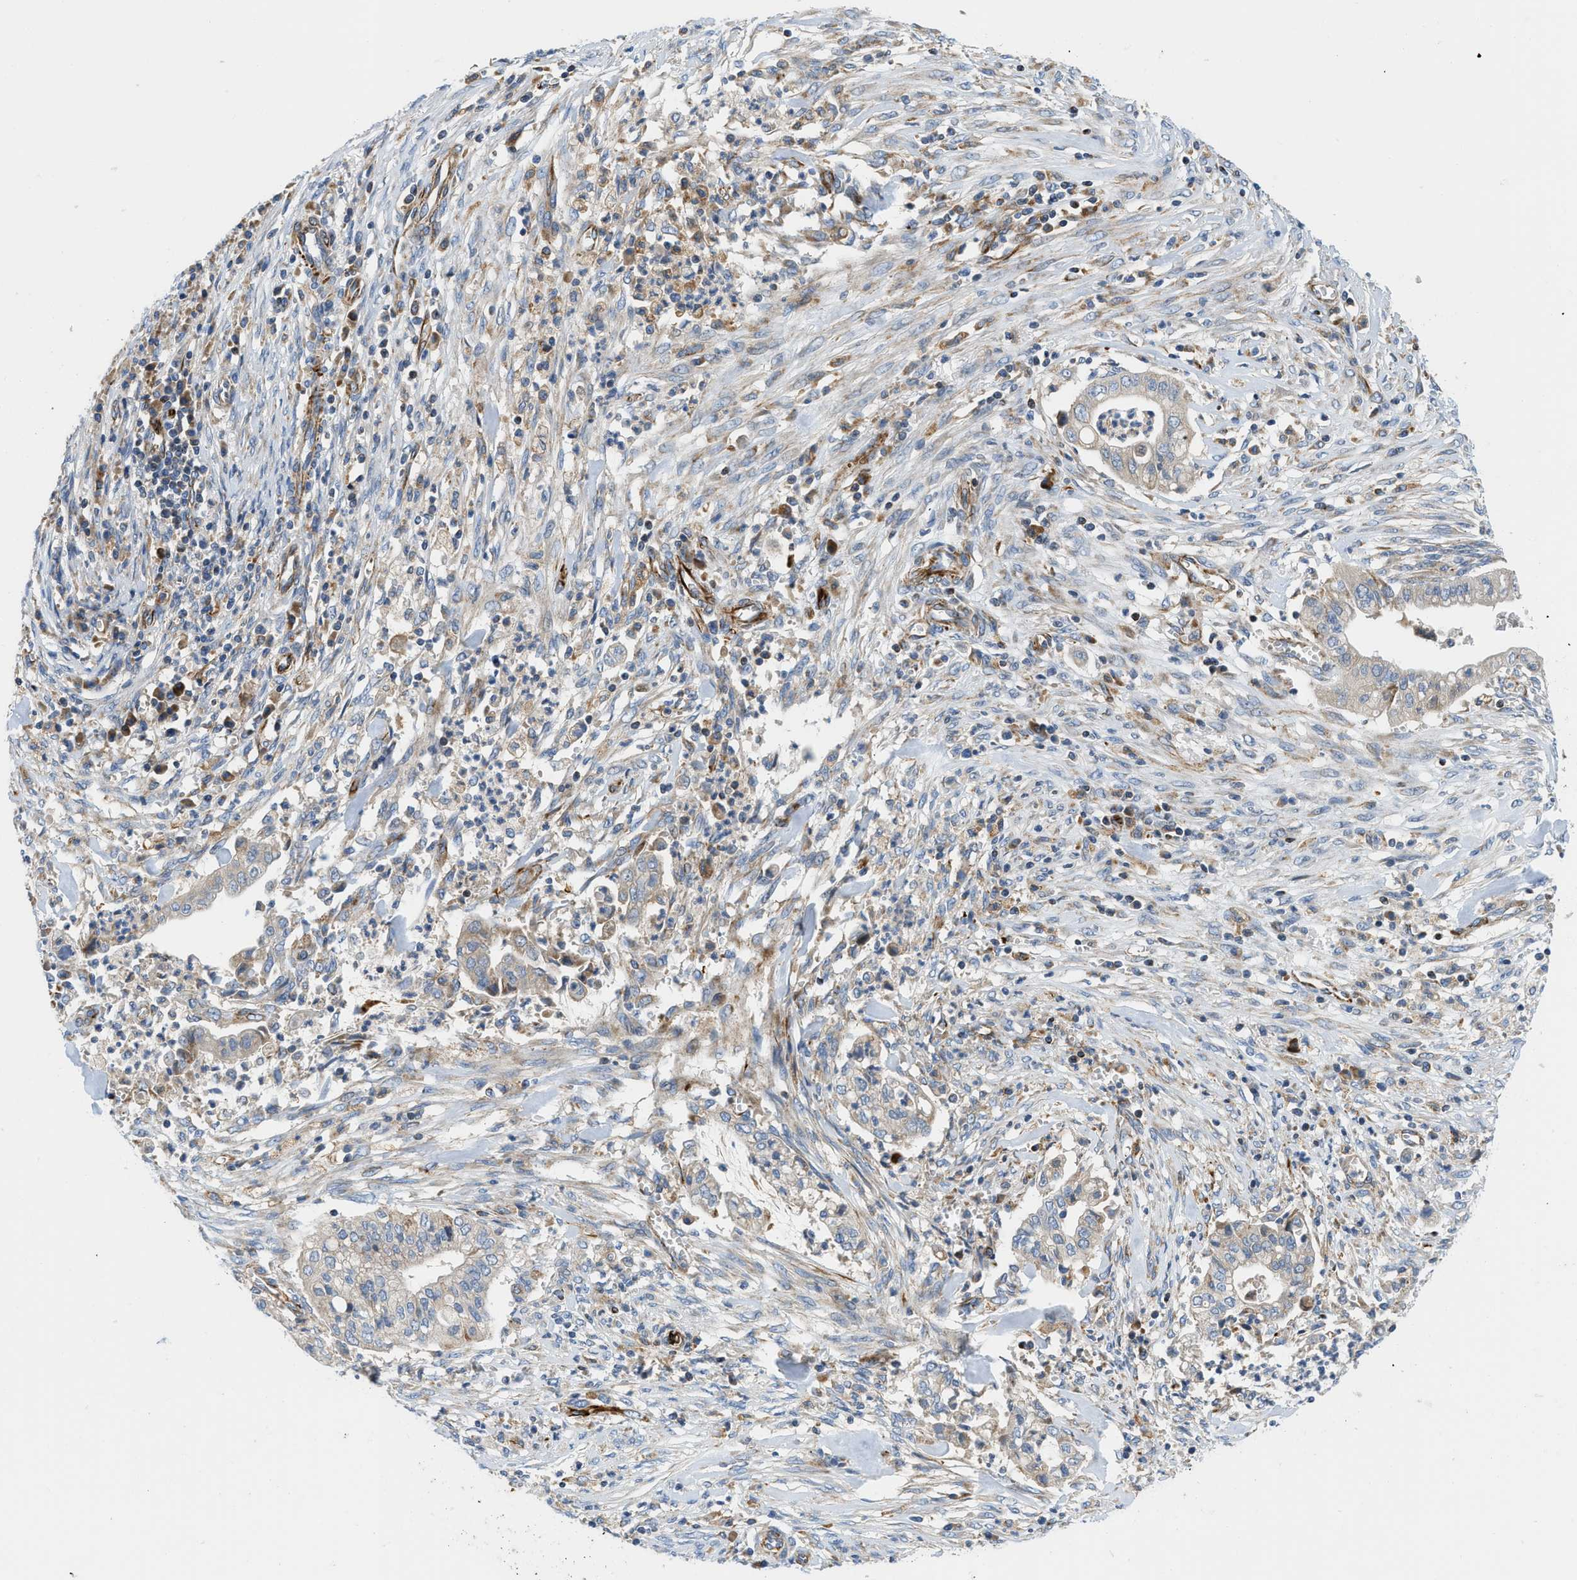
{"staining": {"intensity": "weak", "quantity": "<25%", "location": "cytoplasmic/membranous"}, "tissue": "cervical cancer", "cell_type": "Tumor cells", "image_type": "cancer", "snomed": [{"axis": "morphology", "description": "Adenocarcinoma, NOS"}, {"axis": "topography", "description": "Cervix"}], "caption": "A micrograph of adenocarcinoma (cervical) stained for a protein reveals no brown staining in tumor cells.", "gene": "ZNF831", "patient": {"sex": "female", "age": 44}}